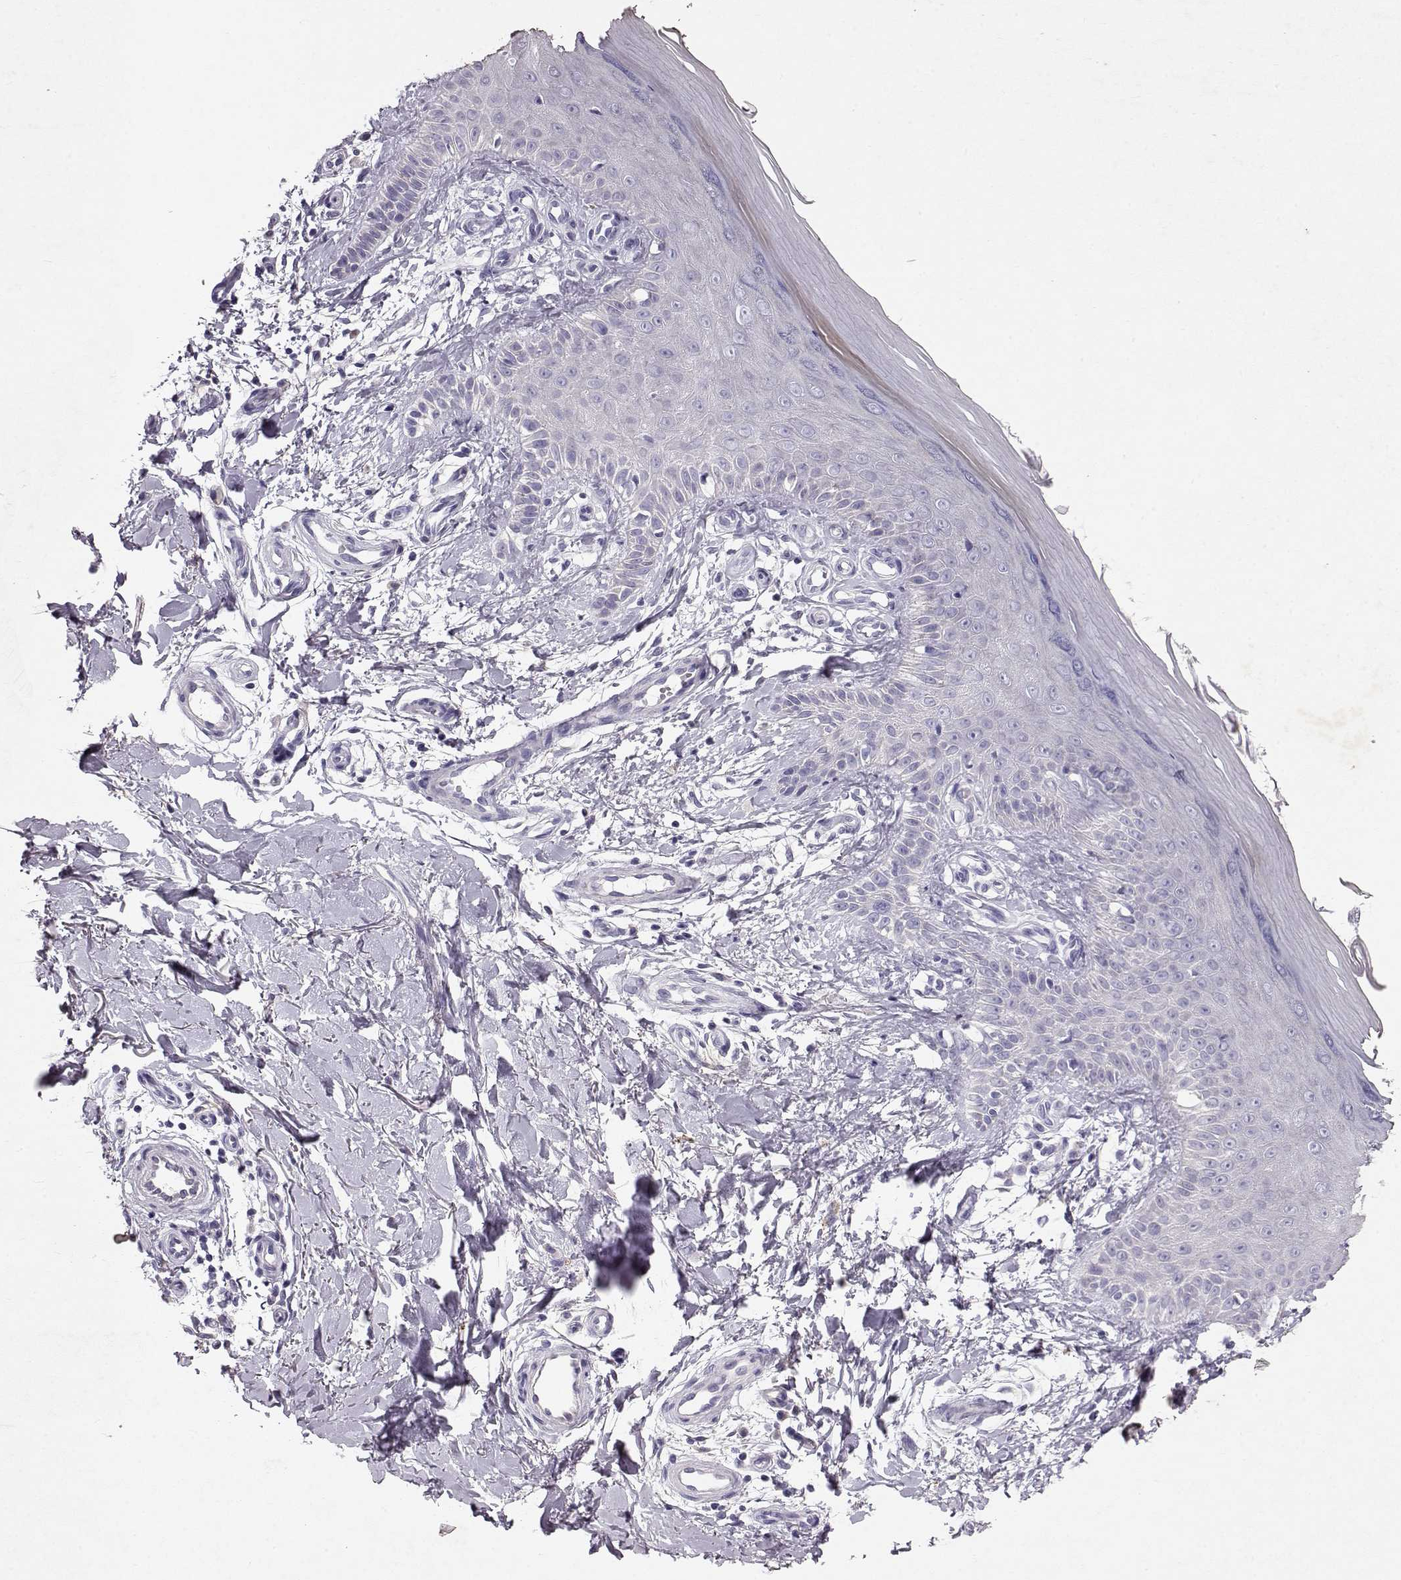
{"staining": {"intensity": "negative", "quantity": "none", "location": "none"}, "tissue": "skin", "cell_type": "Fibroblasts", "image_type": "normal", "snomed": [{"axis": "morphology", "description": "Normal tissue, NOS"}, {"axis": "morphology", "description": "Inflammation, NOS"}, {"axis": "morphology", "description": "Fibrosis, NOS"}, {"axis": "topography", "description": "Skin"}], "caption": "Histopathology image shows no protein staining in fibroblasts of unremarkable skin.", "gene": "RD3", "patient": {"sex": "male", "age": 71}}